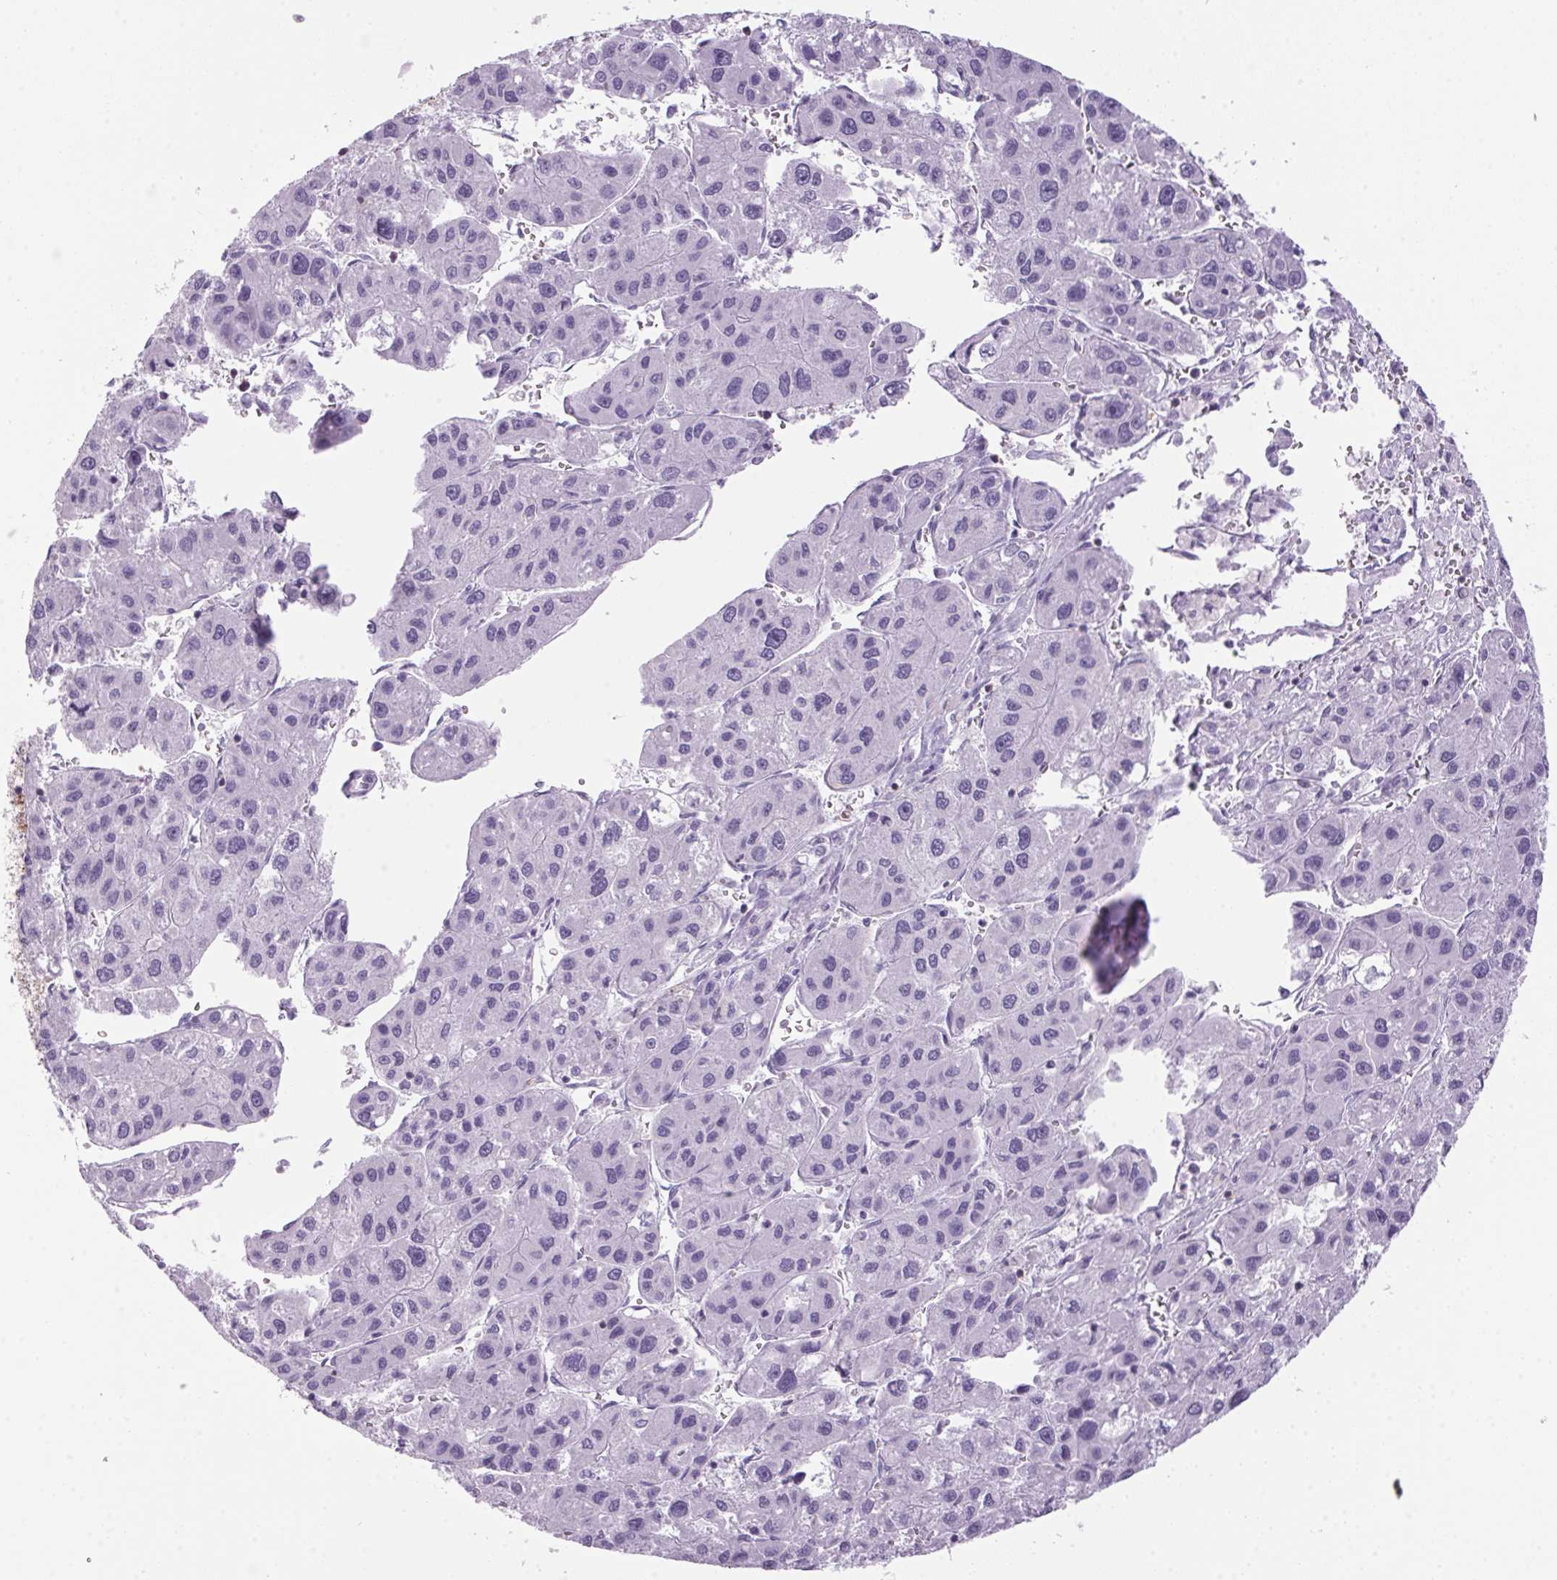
{"staining": {"intensity": "negative", "quantity": "none", "location": "none"}, "tissue": "liver cancer", "cell_type": "Tumor cells", "image_type": "cancer", "snomed": [{"axis": "morphology", "description": "Carcinoma, Hepatocellular, NOS"}, {"axis": "topography", "description": "Liver"}], "caption": "This image is of liver cancer (hepatocellular carcinoma) stained with immunohistochemistry (IHC) to label a protein in brown with the nuclei are counter-stained blue. There is no positivity in tumor cells. Nuclei are stained in blue.", "gene": "S100A2", "patient": {"sex": "male", "age": 73}}